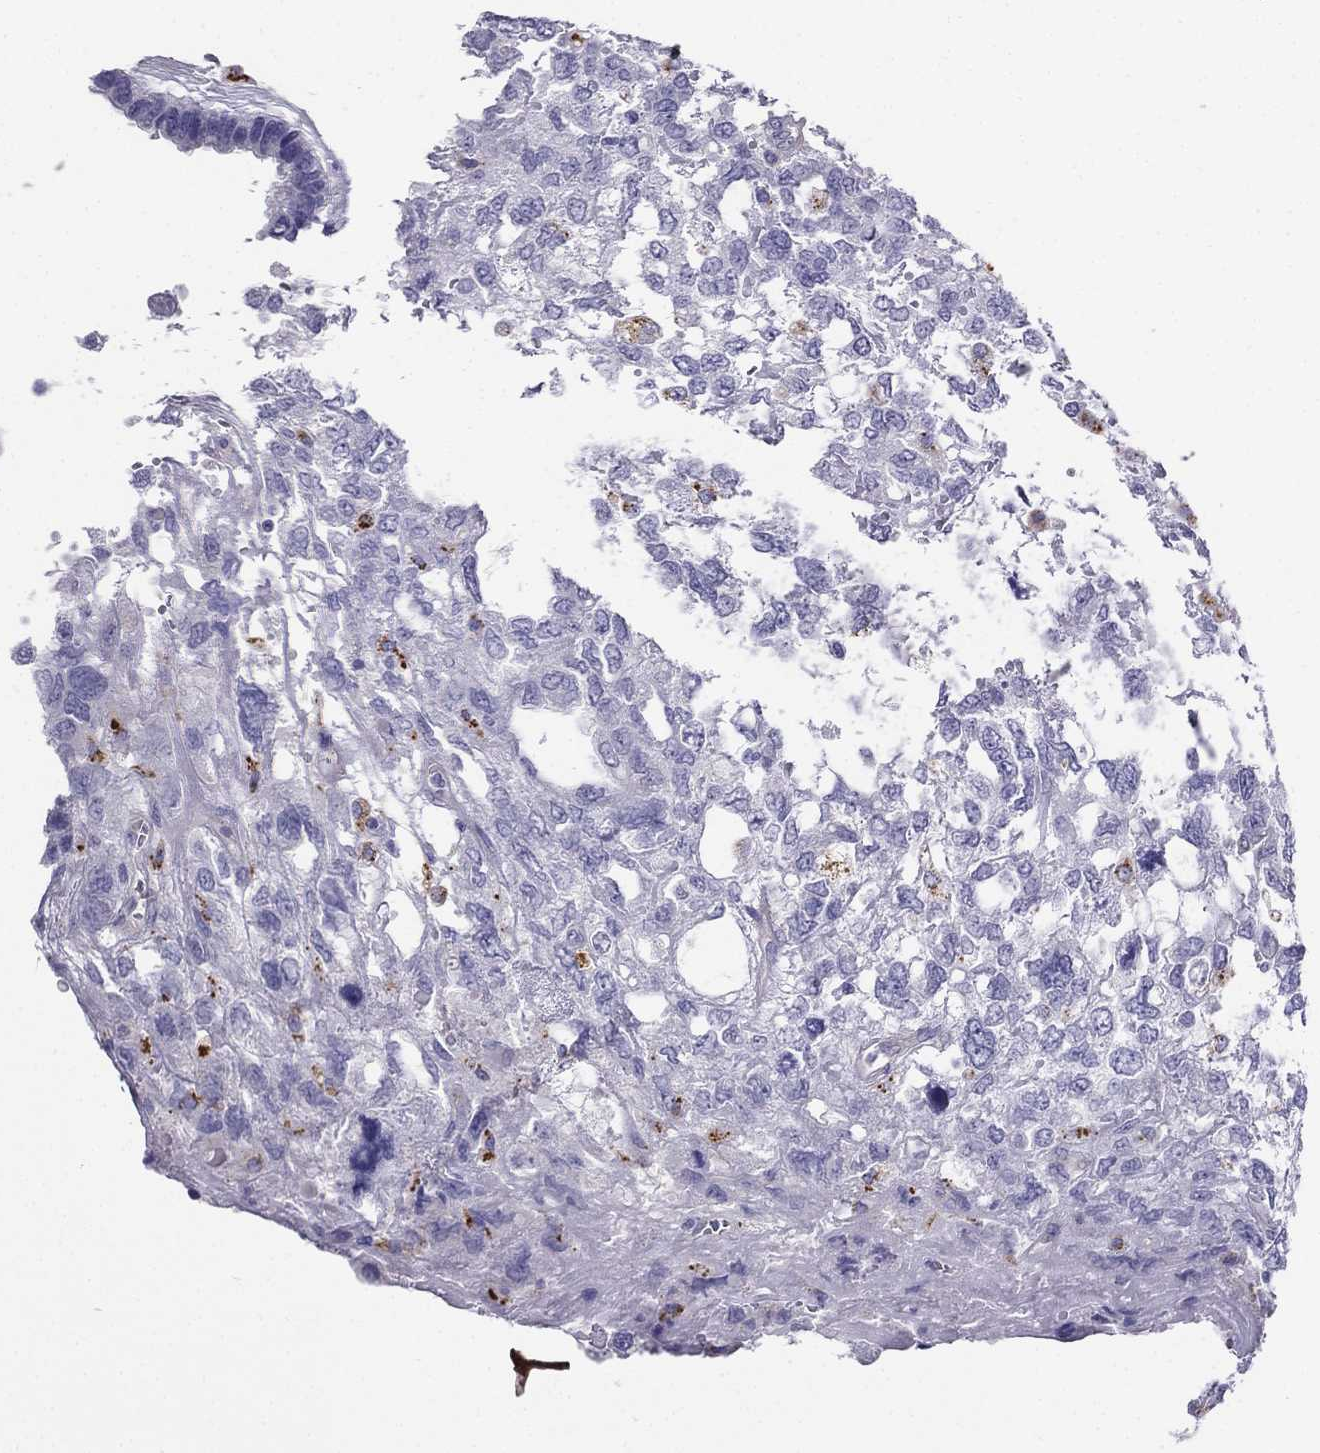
{"staining": {"intensity": "negative", "quantity": "none", "location": "none"}, "tissue": "testis cancer", "cell_type": "Tumor cells", "image_type": "cancer", "snomed": [{"axis": "morphology", "description": "Seminoma, NOS"}, {"axis": "topography", "description": "Testis"}], "caption": "Testis seminoma was stained to show a protein in brown. There is no significant expression in tumor cells. (Stains: DAB IHC with hematoxylin counter stain, Microscopy: brightfield microscopy at high magnification).", "gene": "ALOXE3", "patient": {"sex": "male", "age": 52}}